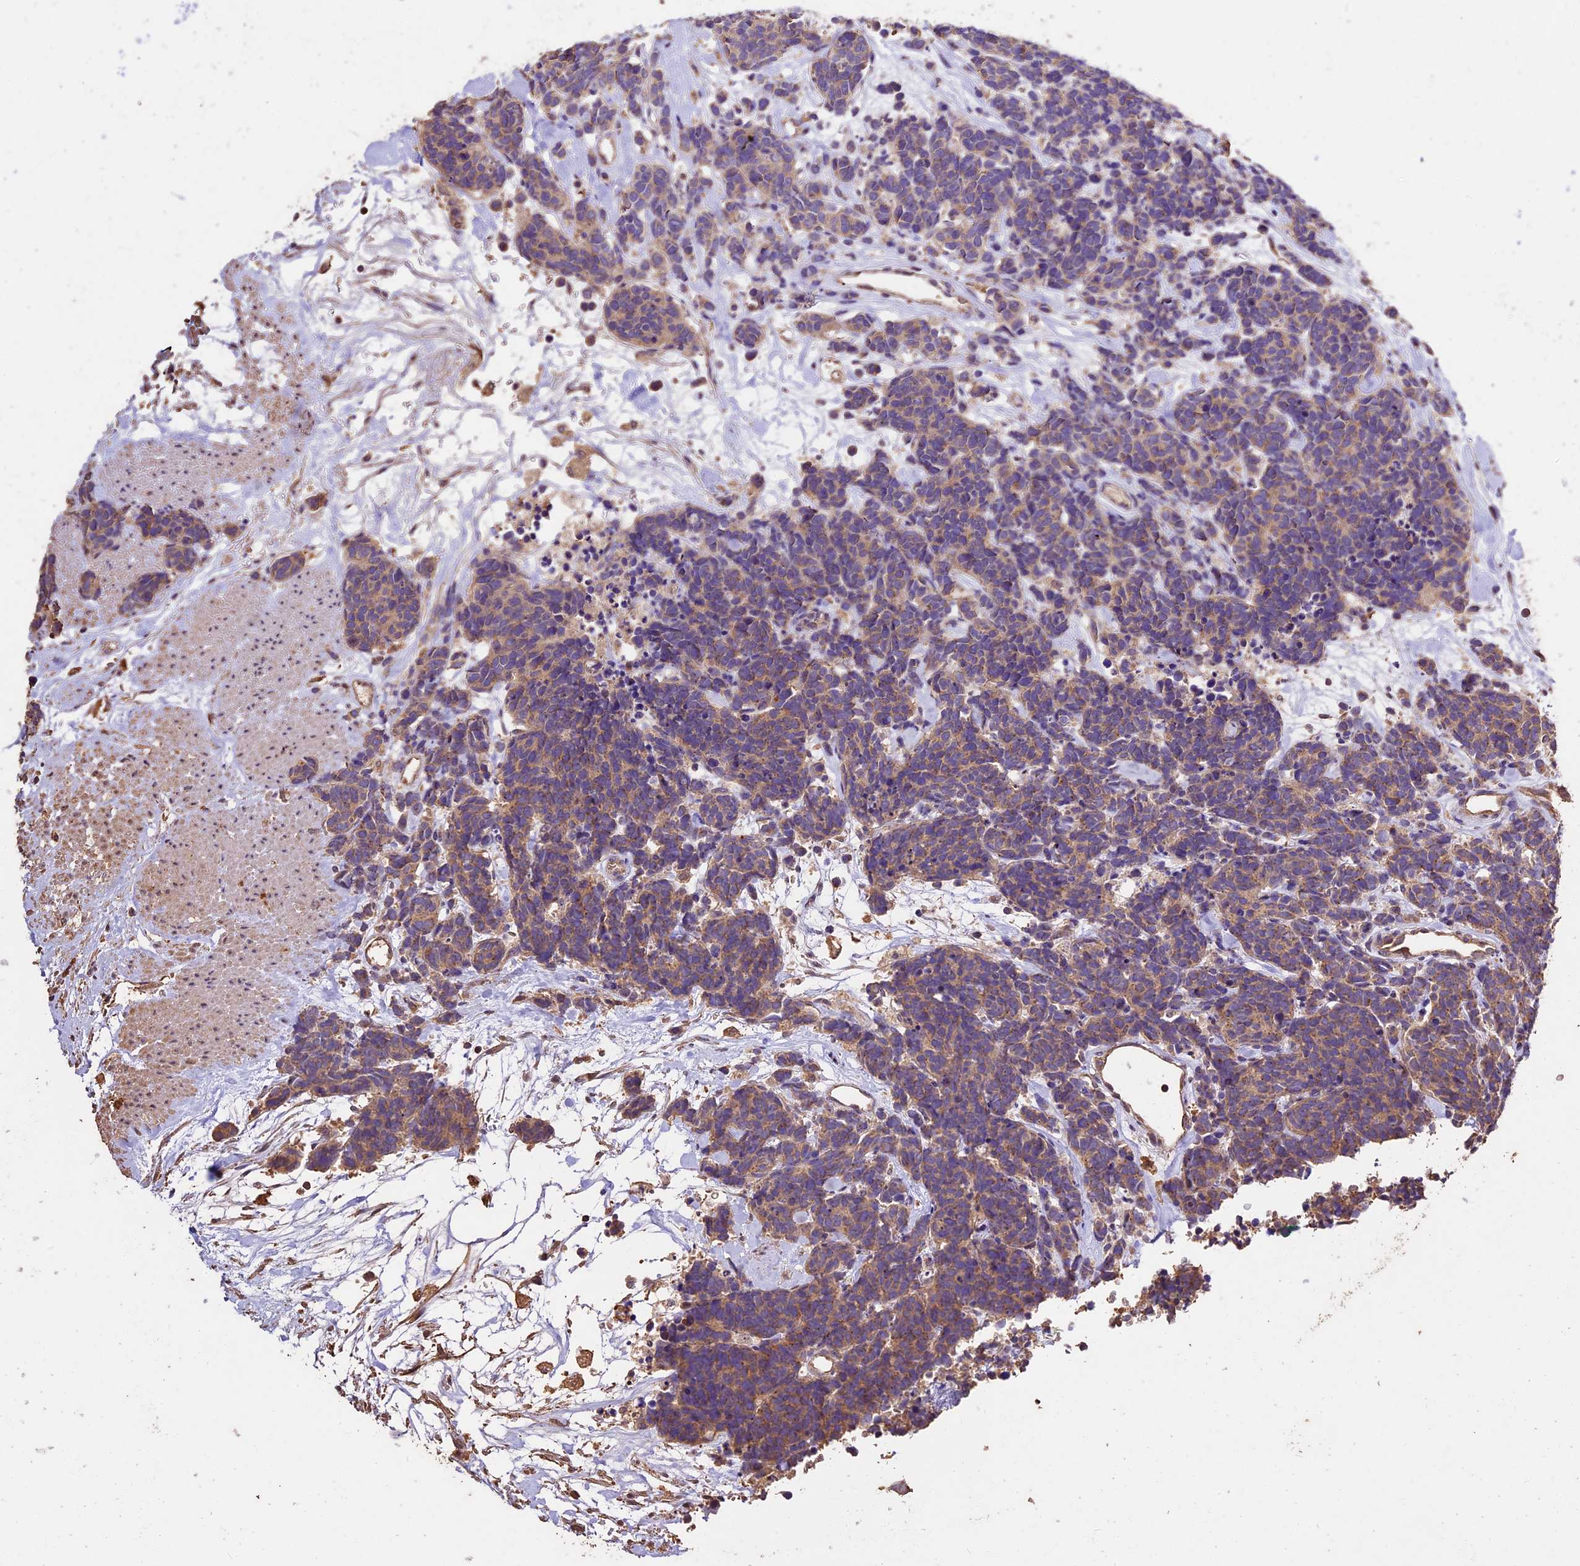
{"staining": {"intensity": "weak", "quantity": ">75%", "location": "cytoplasmic/membranous"}, "tissue": "carcinoid", "cell_type": "Tumor cells", "image_type": "cancer", "snomed": [{"axis": "morphology", "description": "Carcinoma, NOS"}, {"axis": "morphology", "description": "Carcinoid, malignant, NOS"}, {"axis": "topography", "description": "Urinary bladder"}], "caption": "Human malignant carcinoid stained with a brown dye exhibits weak cytoplasmic/membranous positive expression in about >75% of tumor cells.", "gene": "CRLF1", "patient": {"sex": "male", "age": 57}}